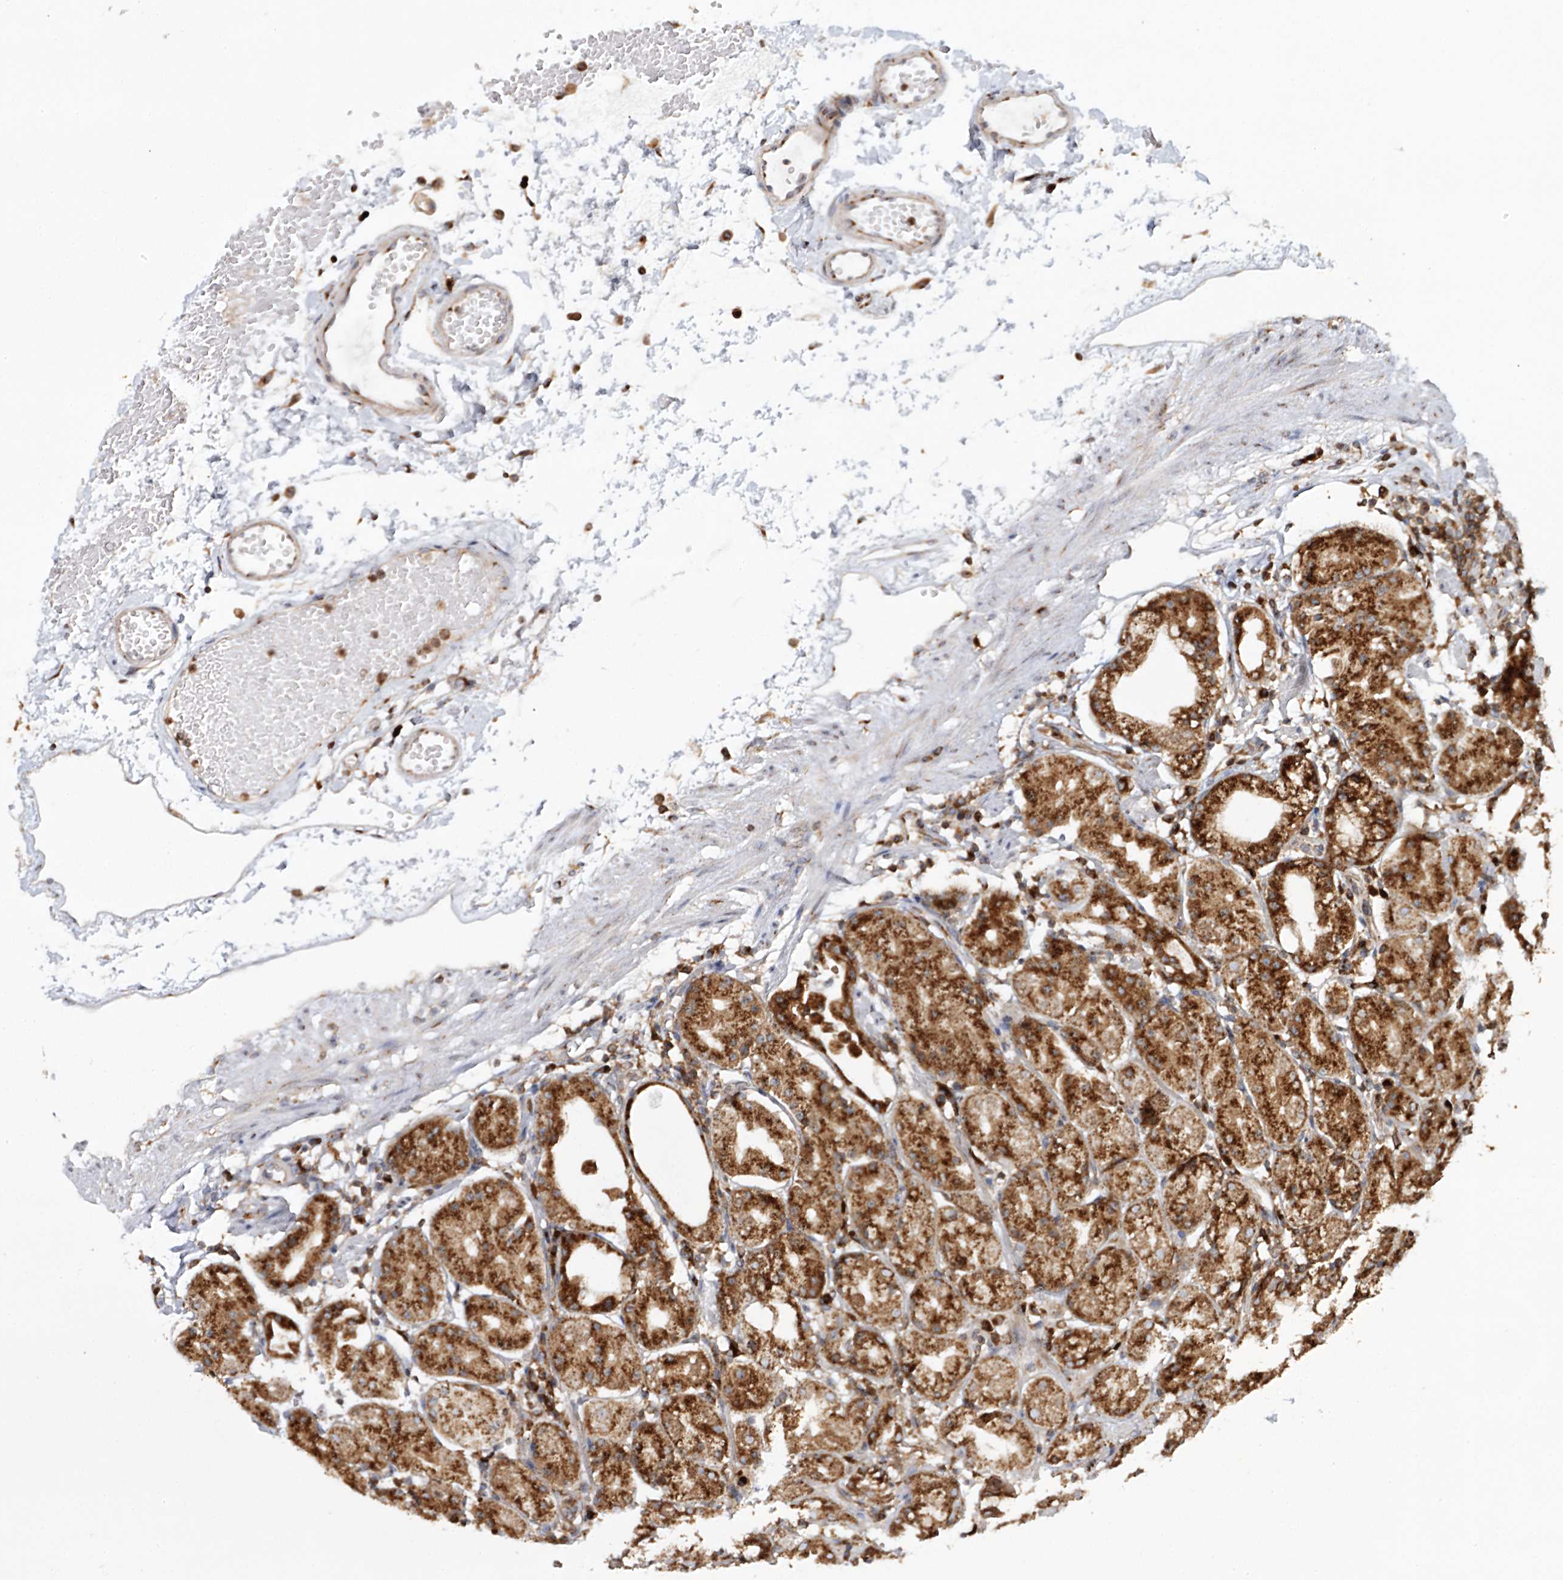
{"staining": {"intensity": "strong", "quantity": ">75%", "location": "cytoplasmic/membranous"}, "tissue": "stomach", "cell_type": "Glandular cells", "image_type": "normal", "snomed": [{"axis": "morphology", "description": "Normal tissue, NOS"}, {"axis": "topography", "description": "Stomach"}, {"axis": "topography", "description": "Stomach, lower"}], "caption": "Unremarkable stomach shows strong cytoplasmic/membranous expression in approximately >75% of glandular cells, visualized by immunohistochemistry. (Stains: DAB in brown, nuclei in blue, Microscopy: brightfield microscopy at high magnification).", "gene": "ARCN1", "patient": {"sex": "female", "age": 75}}